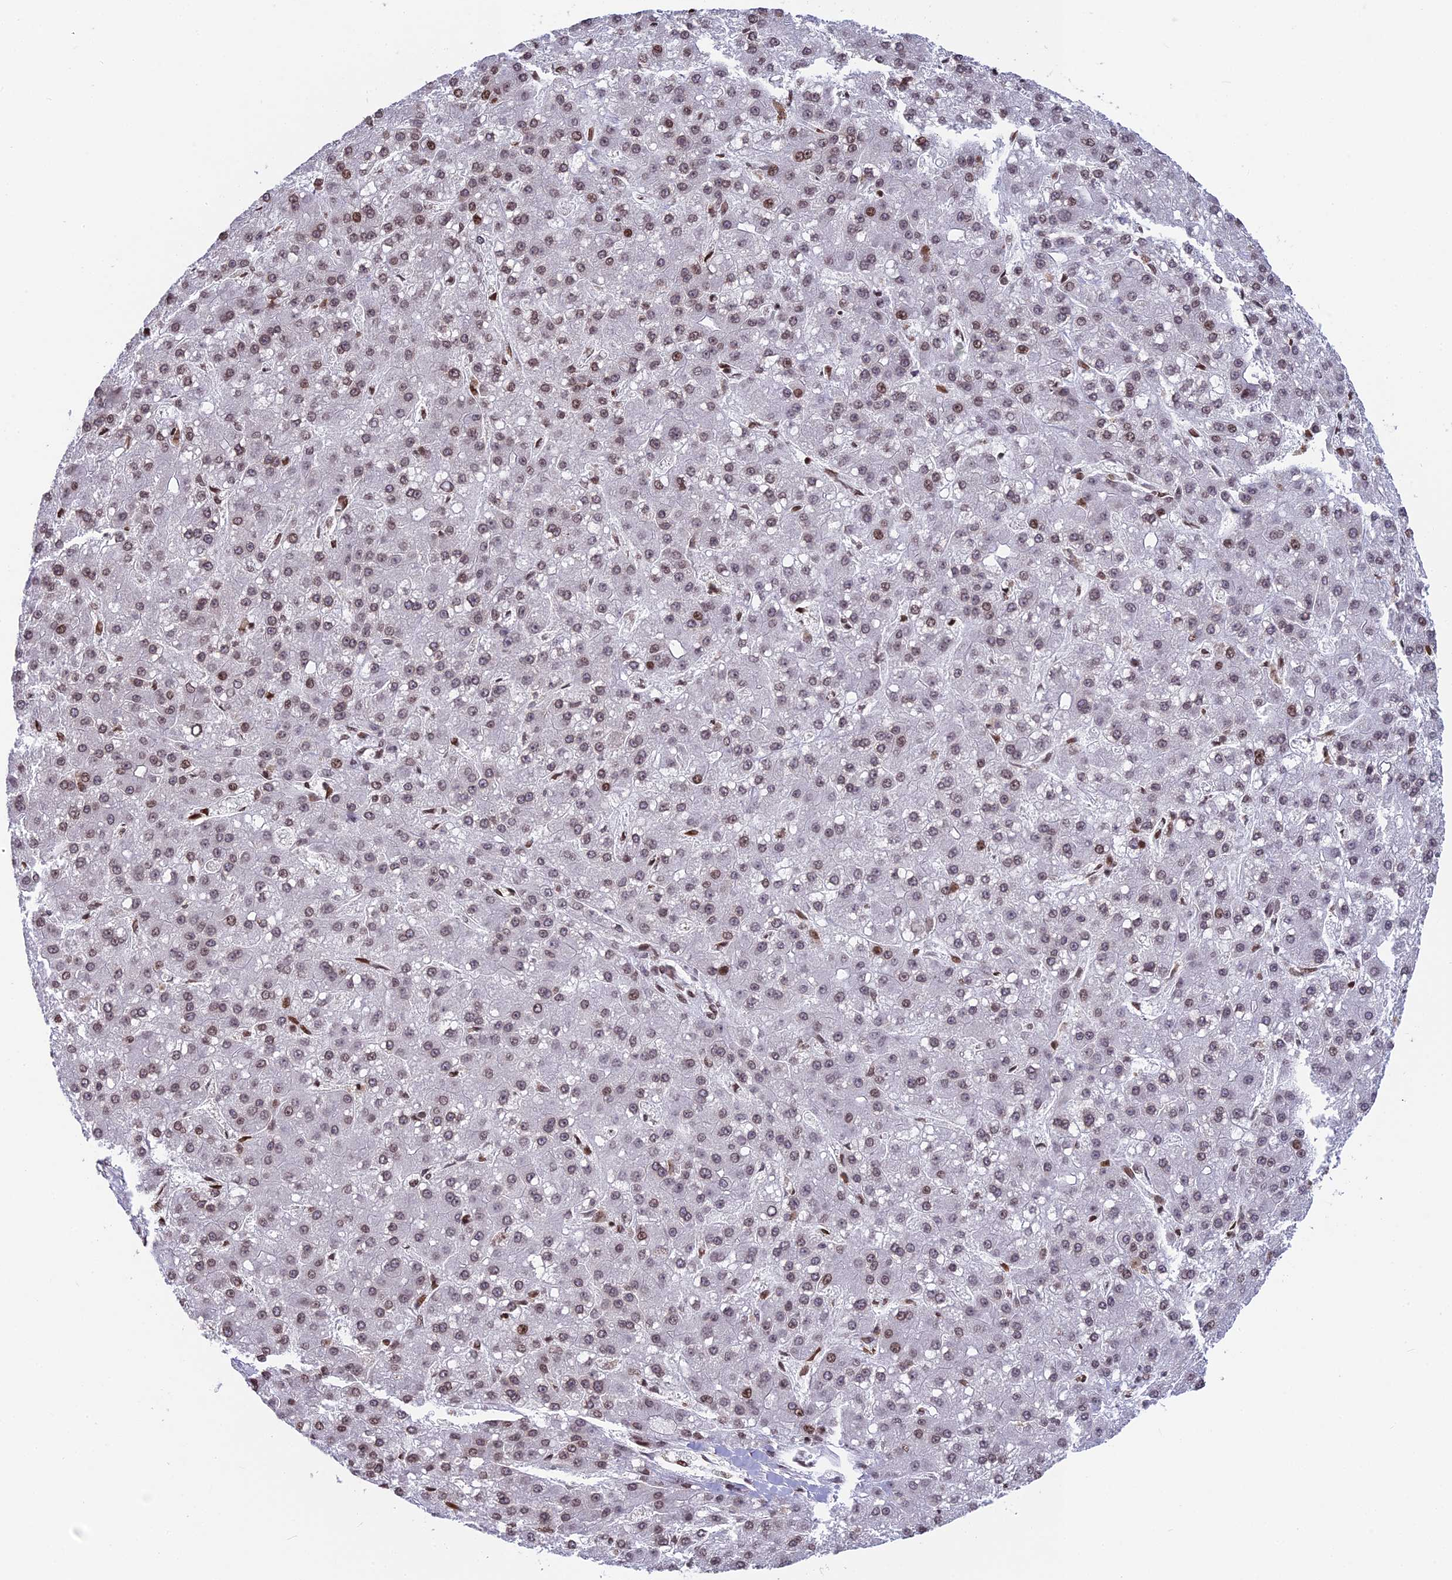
{"staining": {"intensity": "weak", "quantity": ">75%", "location": "nuclear"}, "tissue": "liver cancer", "cell_type": "Tumor cells", "image_type": "cancer", "snomed": [{"axis": "morphology", "description": "Carcinoma, Hepatocellular, NOS"}, {"axis": "topography", "description": "Liver"}], "caption": "Weak nuclear protein positivity is identified in about >75% of tumor cells in hepatocellular carcinoma (liver). The protein is shown in brown color, while the nuclei are stained blue.", "gene": "TET2", "patient": {"sex": "male", "age": 67}}